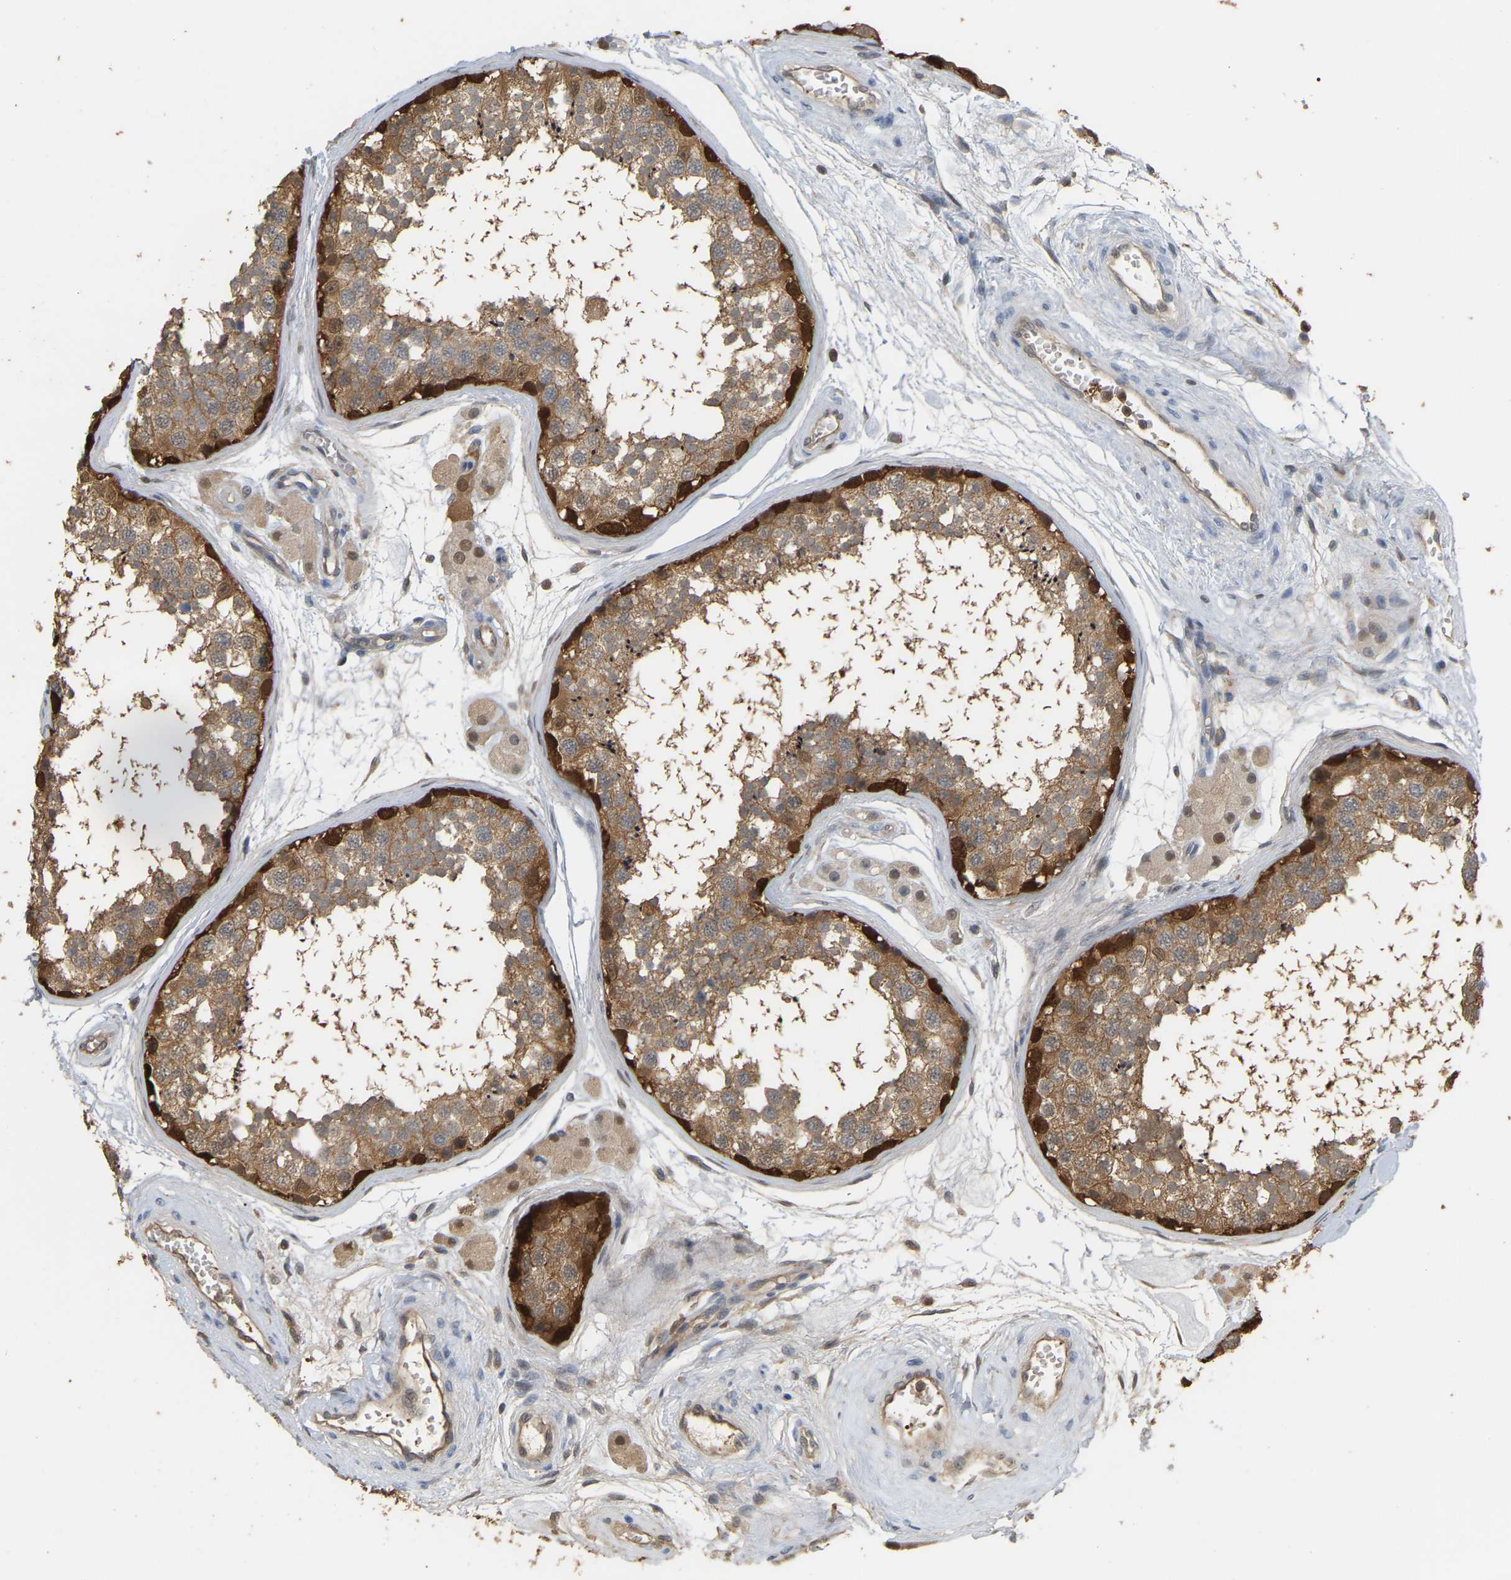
{"staining": {"intensity": "strong", "quantity": ">75%", "location": "cytoplasmic/membranous"}, "tissue": "testis", "cell_type": "Cells in seminiferous ducts", "image_type": "normal", "snomed": [{"axis": "morphology", "description": "Normal tissue, NOS"}, {"axis": "topography", "description": "Testis"}], "caption": "Protein positivity by IHC shows strong cytoplasmic/membranous staining in approximately >75% of cells in seminiferous ducts in normal testis.", "gene": "MTPN", "patient": {"sex": "male", "age": 56}}